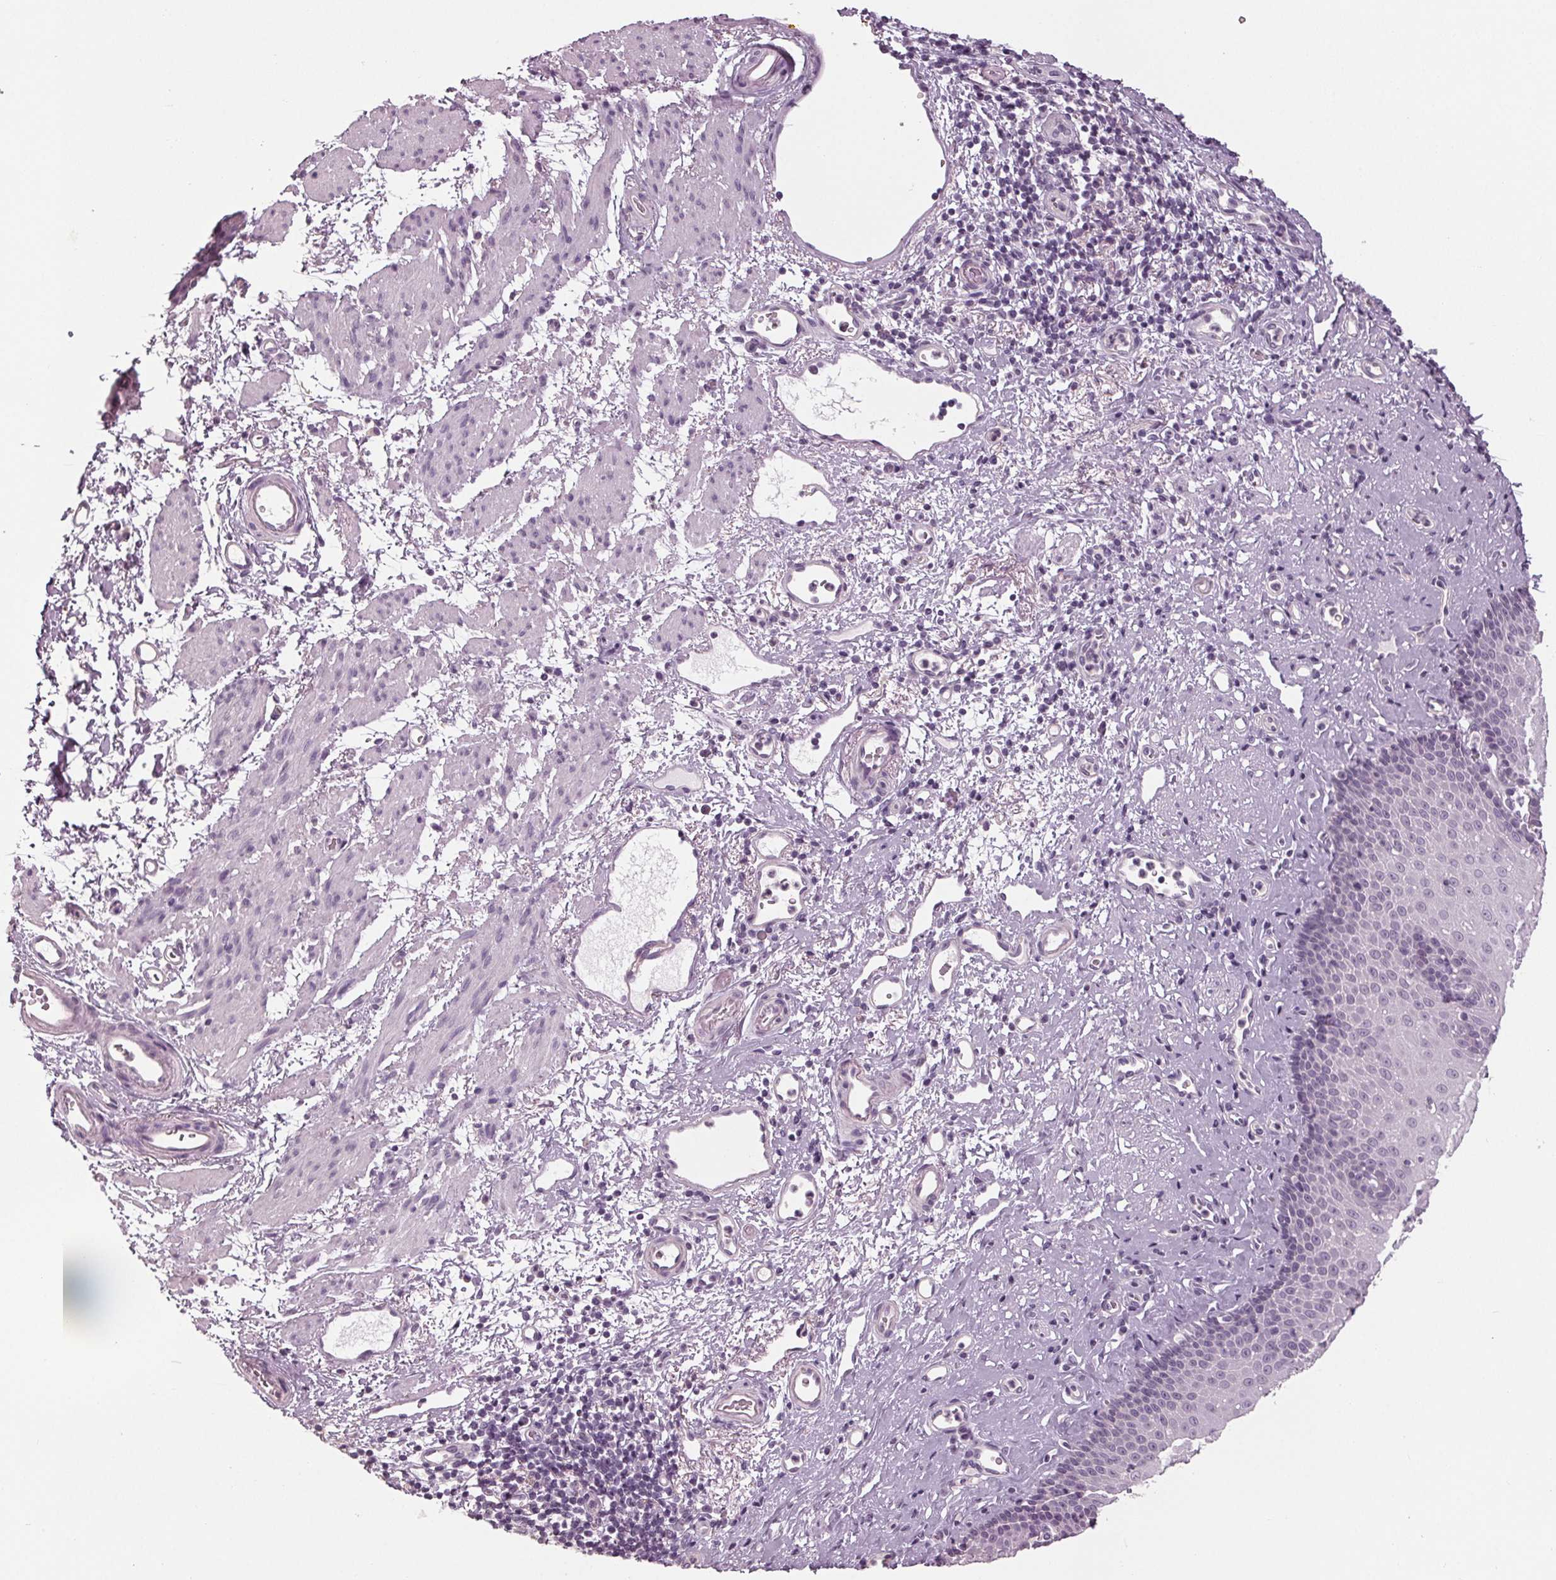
{"staining": {"intensity": "negative", "quantity": "none", "location": "none"}, "tissue": "esophagus", "cell_type": "Squamous epithelial cells", "image_type": "normal", "snomed": [{"axis": "morphology", "description": "Normal tissue, NOS"}, {"axis": "topography", "description": "Esophagus"}], "caption": "This is an immunohistochemistry histopathology image of normal human esophagus. There is no staining in squamous epithelial cells.", "gene": "TNNC2", "patient": {"sex": "female", "age": 68}}